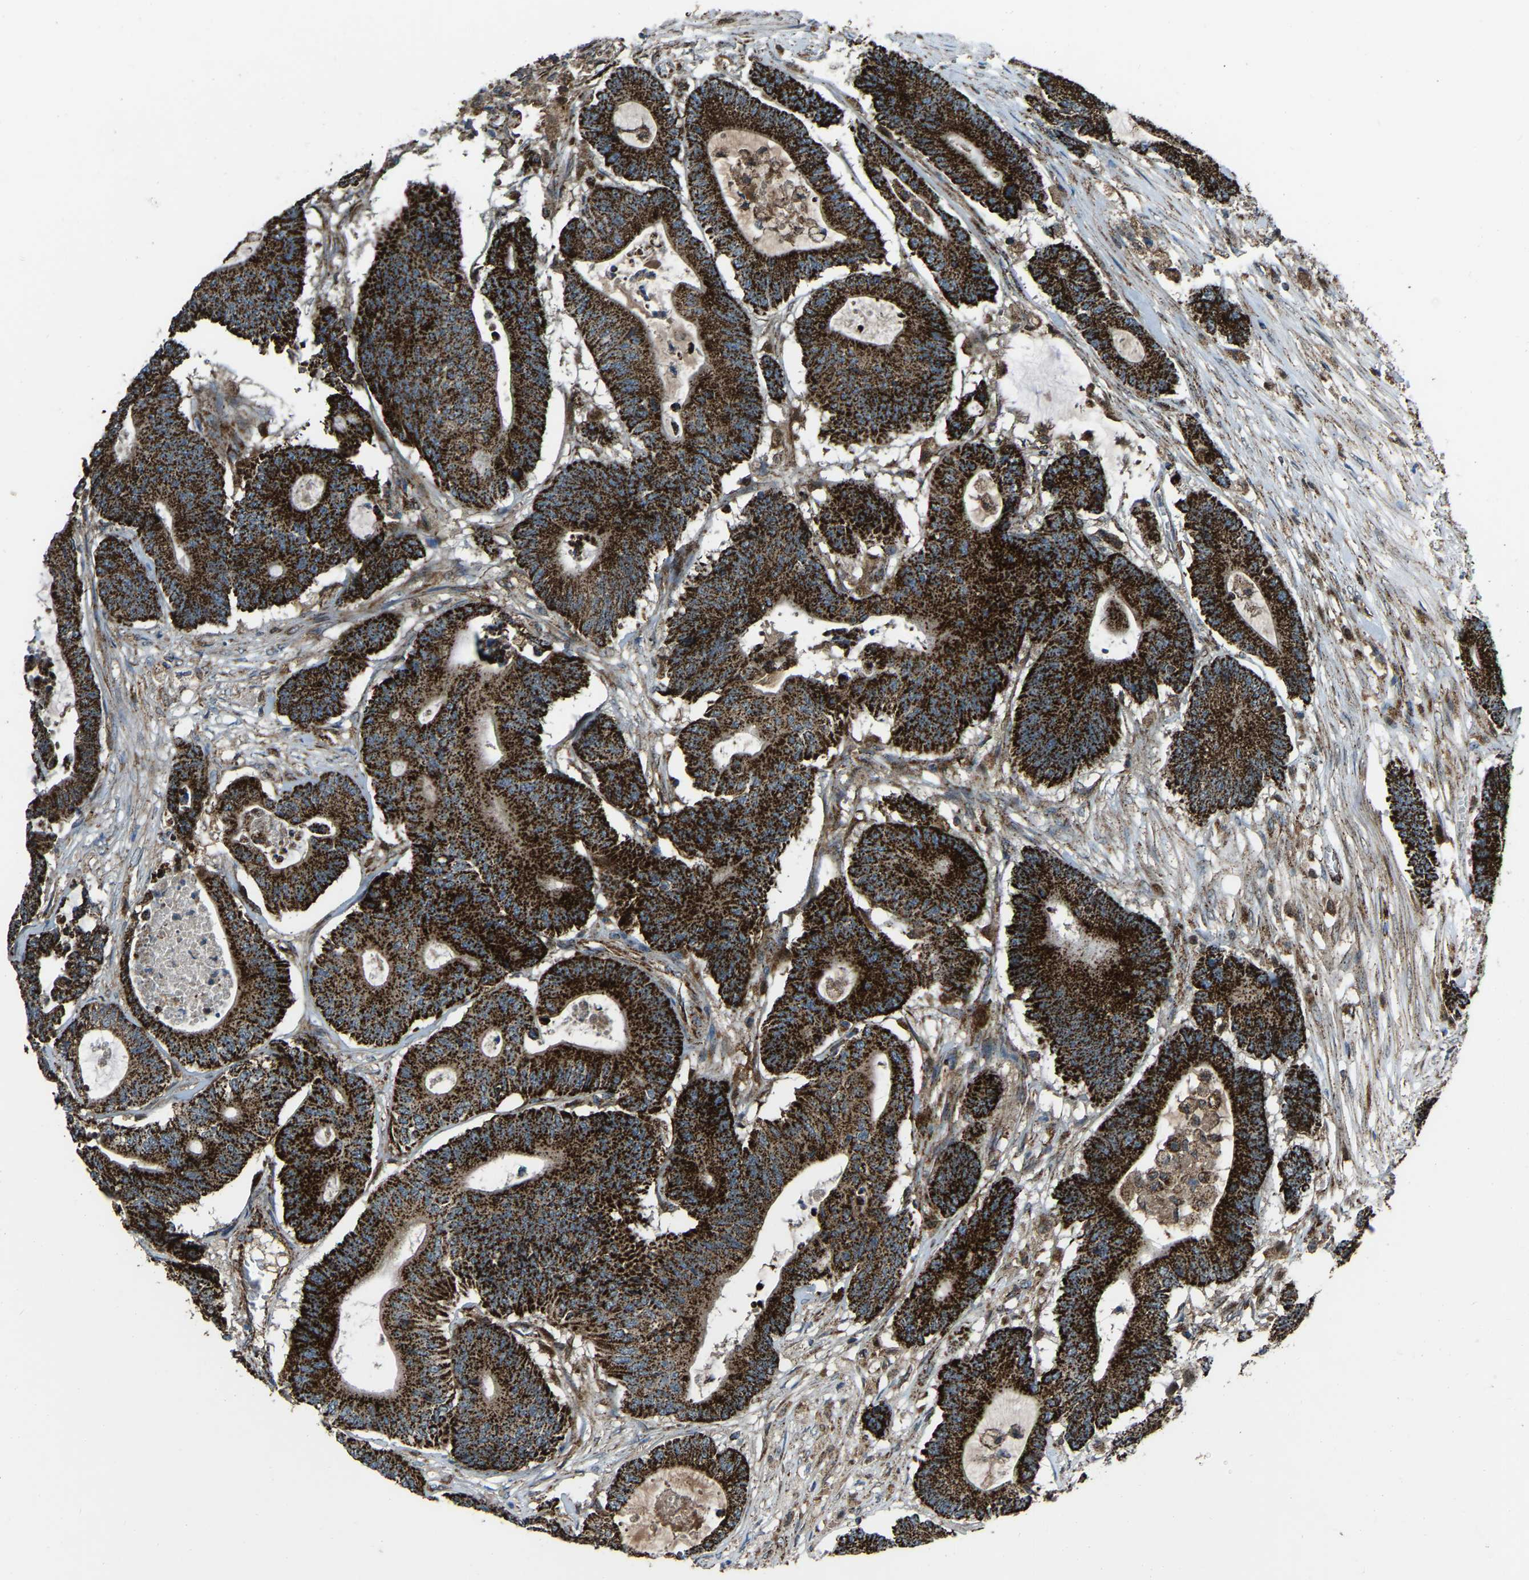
{"staining": {"intensity": "strong", "quantity": ">75%", "location": "cytoplasmic/membranous"}, "tissue": "colorectal cancer", "cell_type": "Tumor cells", "image_type": "cancer", "snomed": [{"axis": "morphology", "description": "Adenocarcinoma, NOS"}, {"axis": "topography", "description": "Colon"}], "caption": "Immunohistochemical staining of human colorectal cancer demonstrates high levels of strong cytoplasmic/membranous expression in about >75% of tumor cells.", "gene": "AKR1A1", "patient": {"sex": "female", "age": 84}}